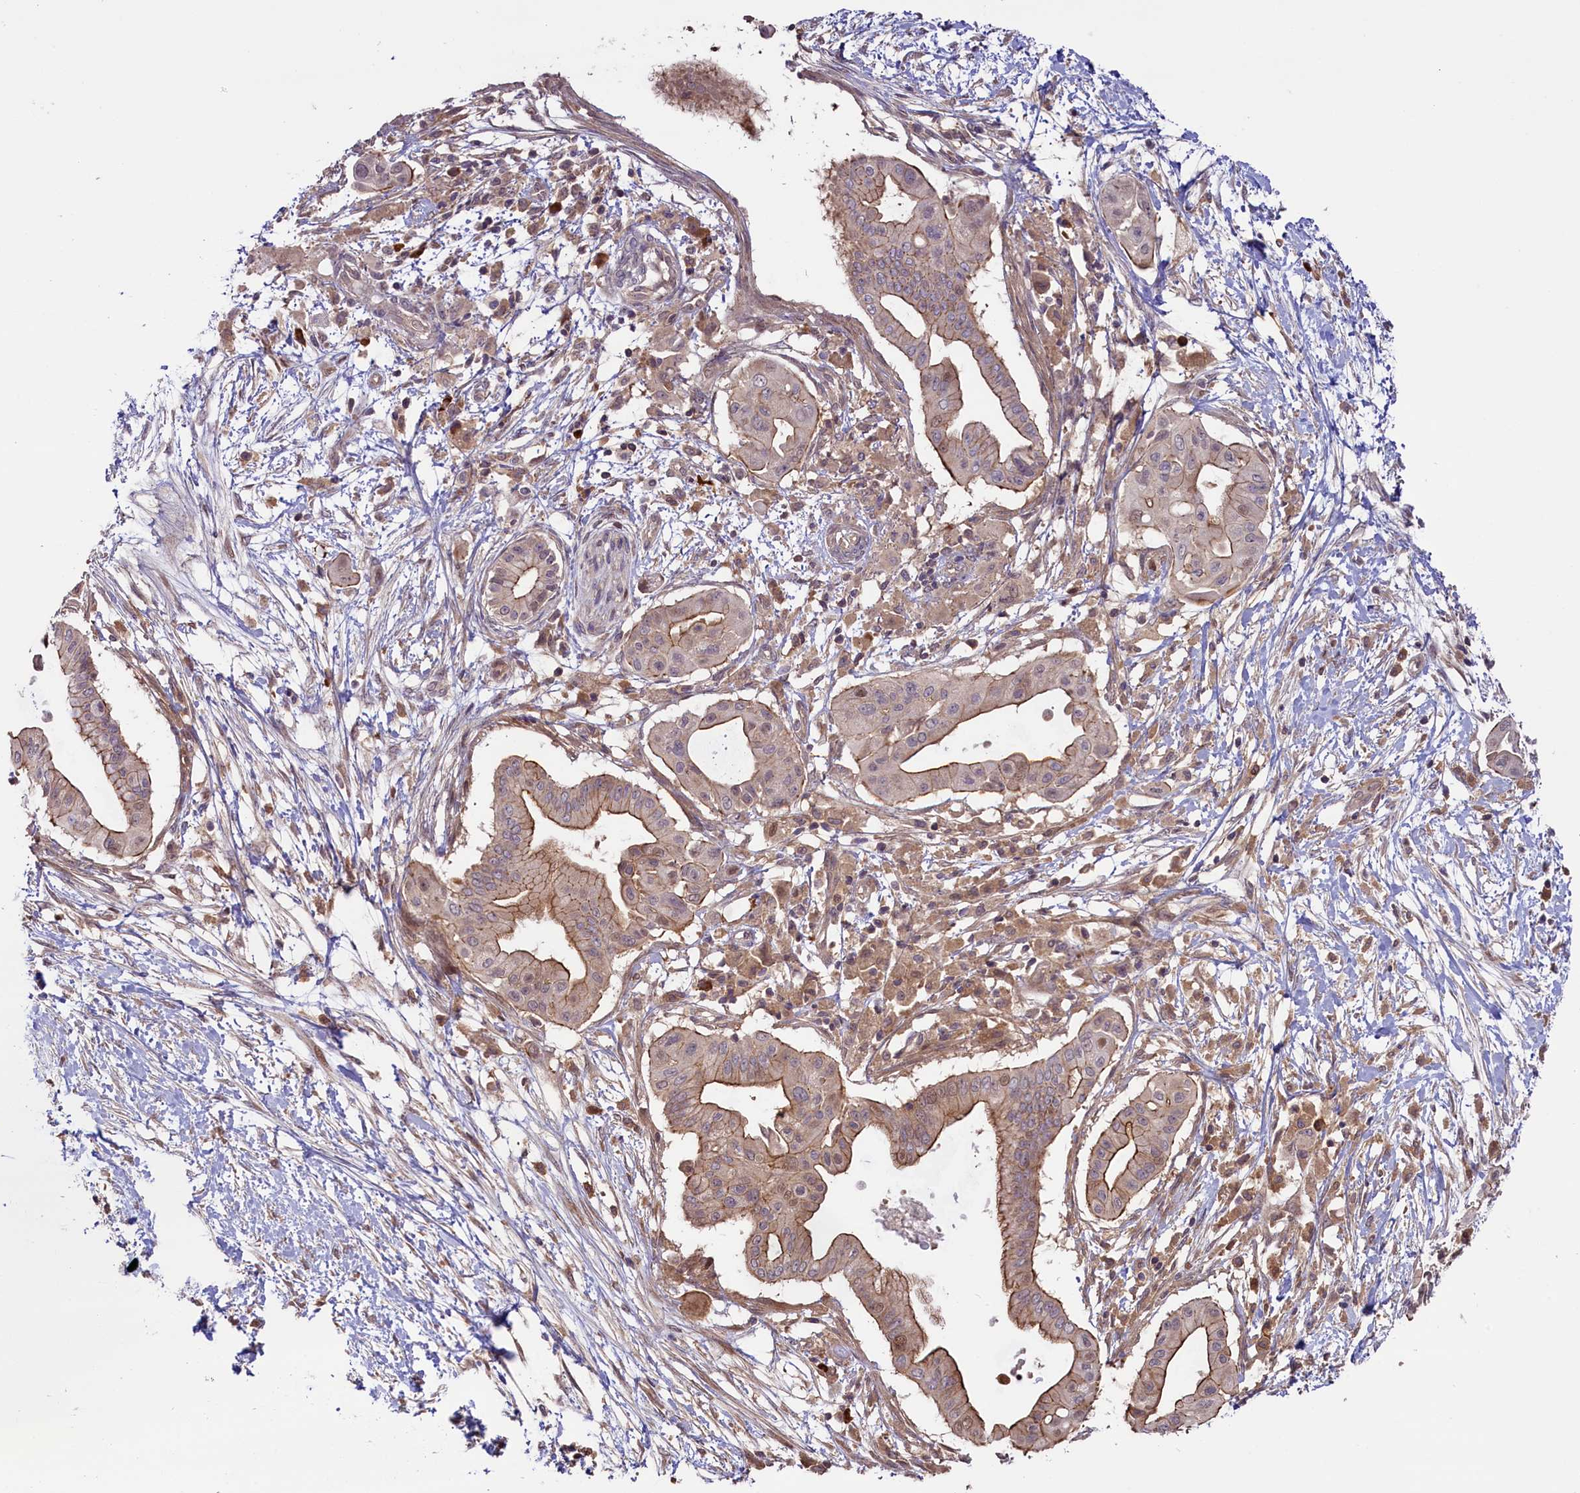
{"staining": {"intensity": "moderate", "quantity": ">75%", "location": "cytoplasmic/membranous"}, "tissue": "pancreatic cancer", "cell_type": "Tumor cells", "image_type": "cancer", "snomed": [{"axis": "morphology", "description": "Adenocarcinoma, NOS"}, {"axis": "topography", "description": "Pancreas"}], "caption": "The photomicrograph shows staining of adenocarcinoma (pancreatic), revealing moderate cytoplasmic/membranous protein staining (brown color) within tumor cells.", "gene": "RIC8A", "patient": {"sex": "male", "age": 68}}